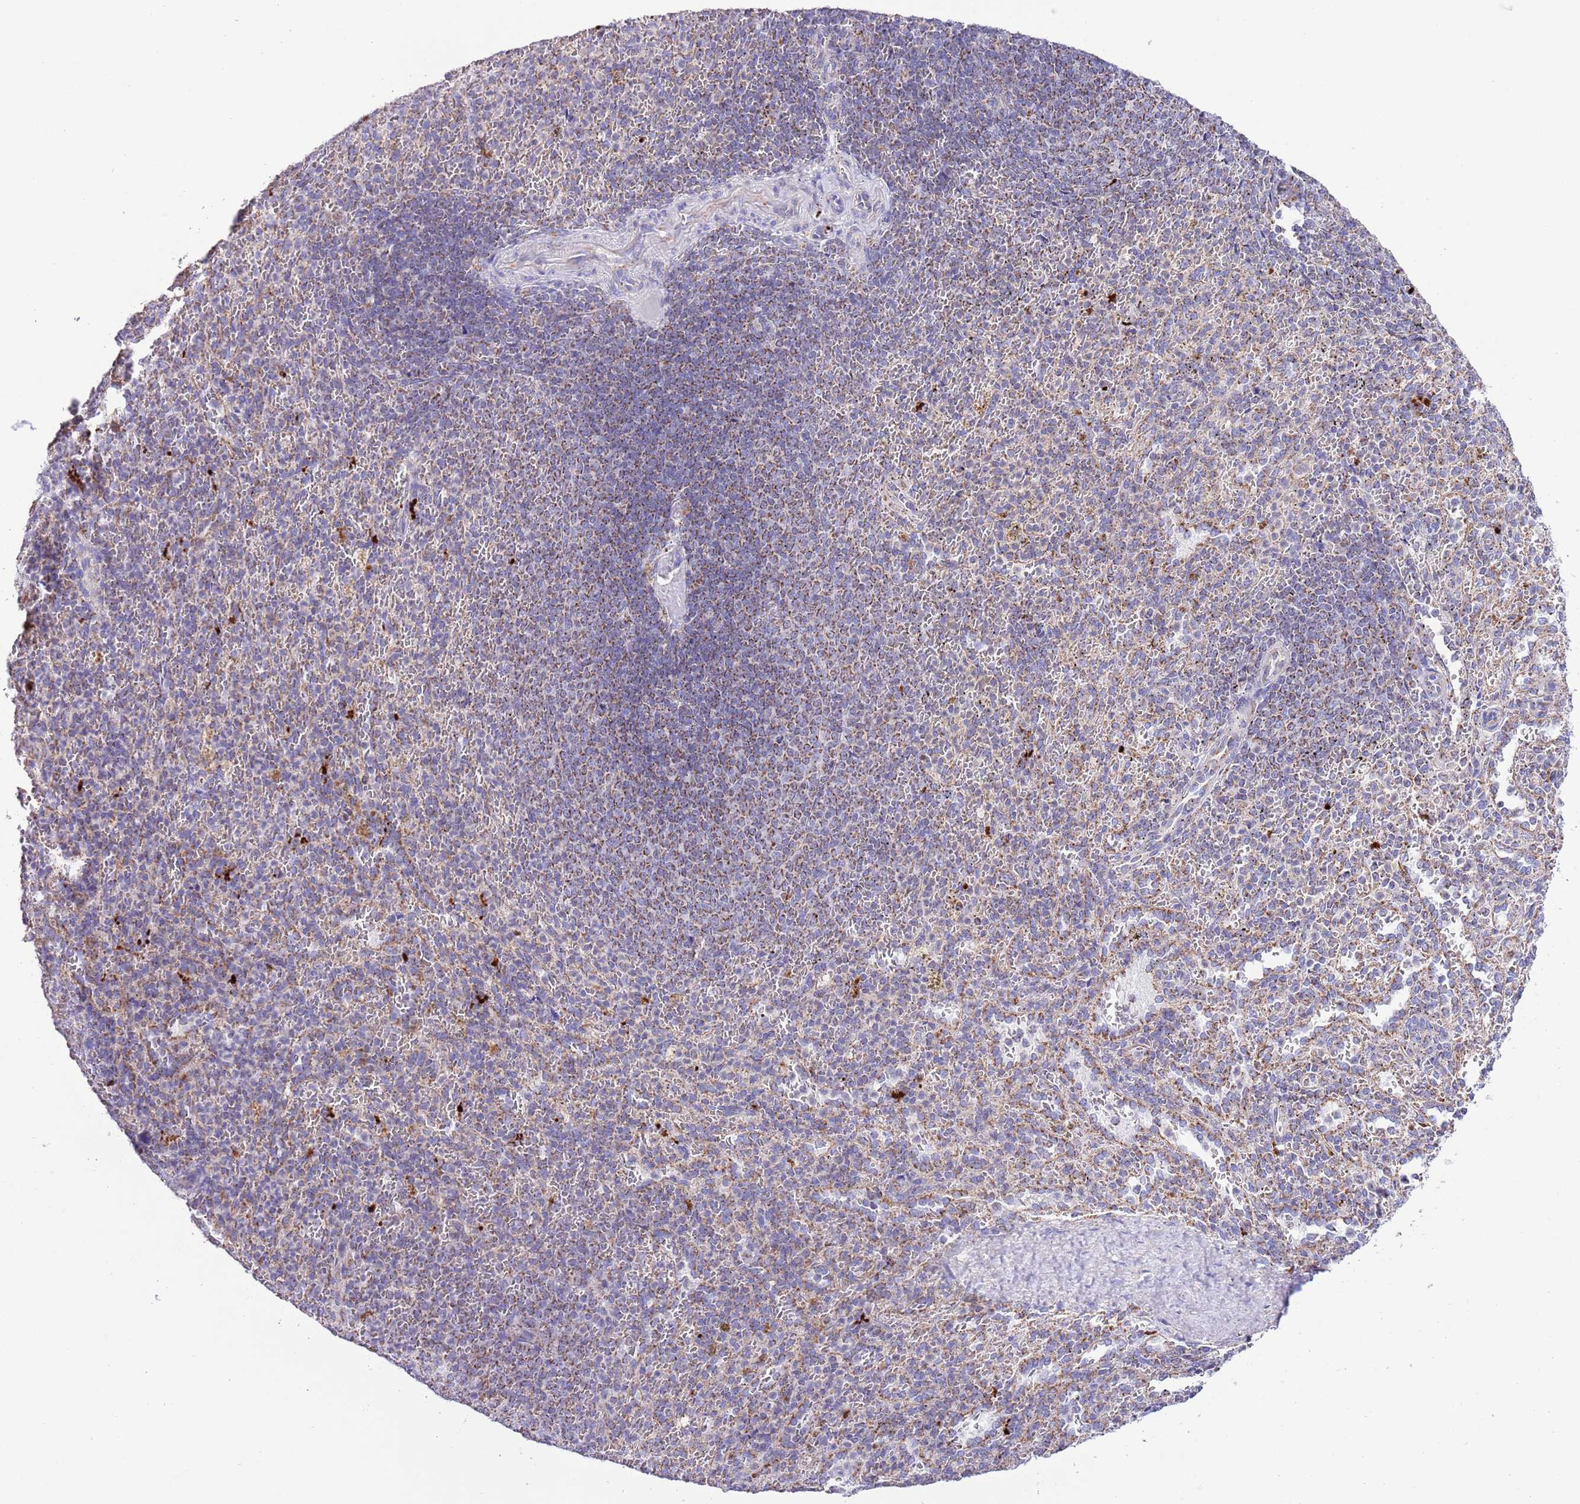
{"staining": {"intensity": "negative", "quantity": "none", "location": "none"}, "tissue": "spleen", "cell_type": "Cells in red pulp", "image_type": "normal", "snomed": [{"axis": "morphology", "description": "Normal tissue, NOS"}, {"axis": "topography", "description": "Spleen"}], "caption": "An immunohistochemistry histopathology image of normal spleen is shown. There is no staining in cells in red pulp of spleen. (DAB (3,3'-diaminobenzidine) IHC with hematoxylin counter stain).", "gene": "TEKTIP1", "patient": {"sex": "female", "age": 21}}